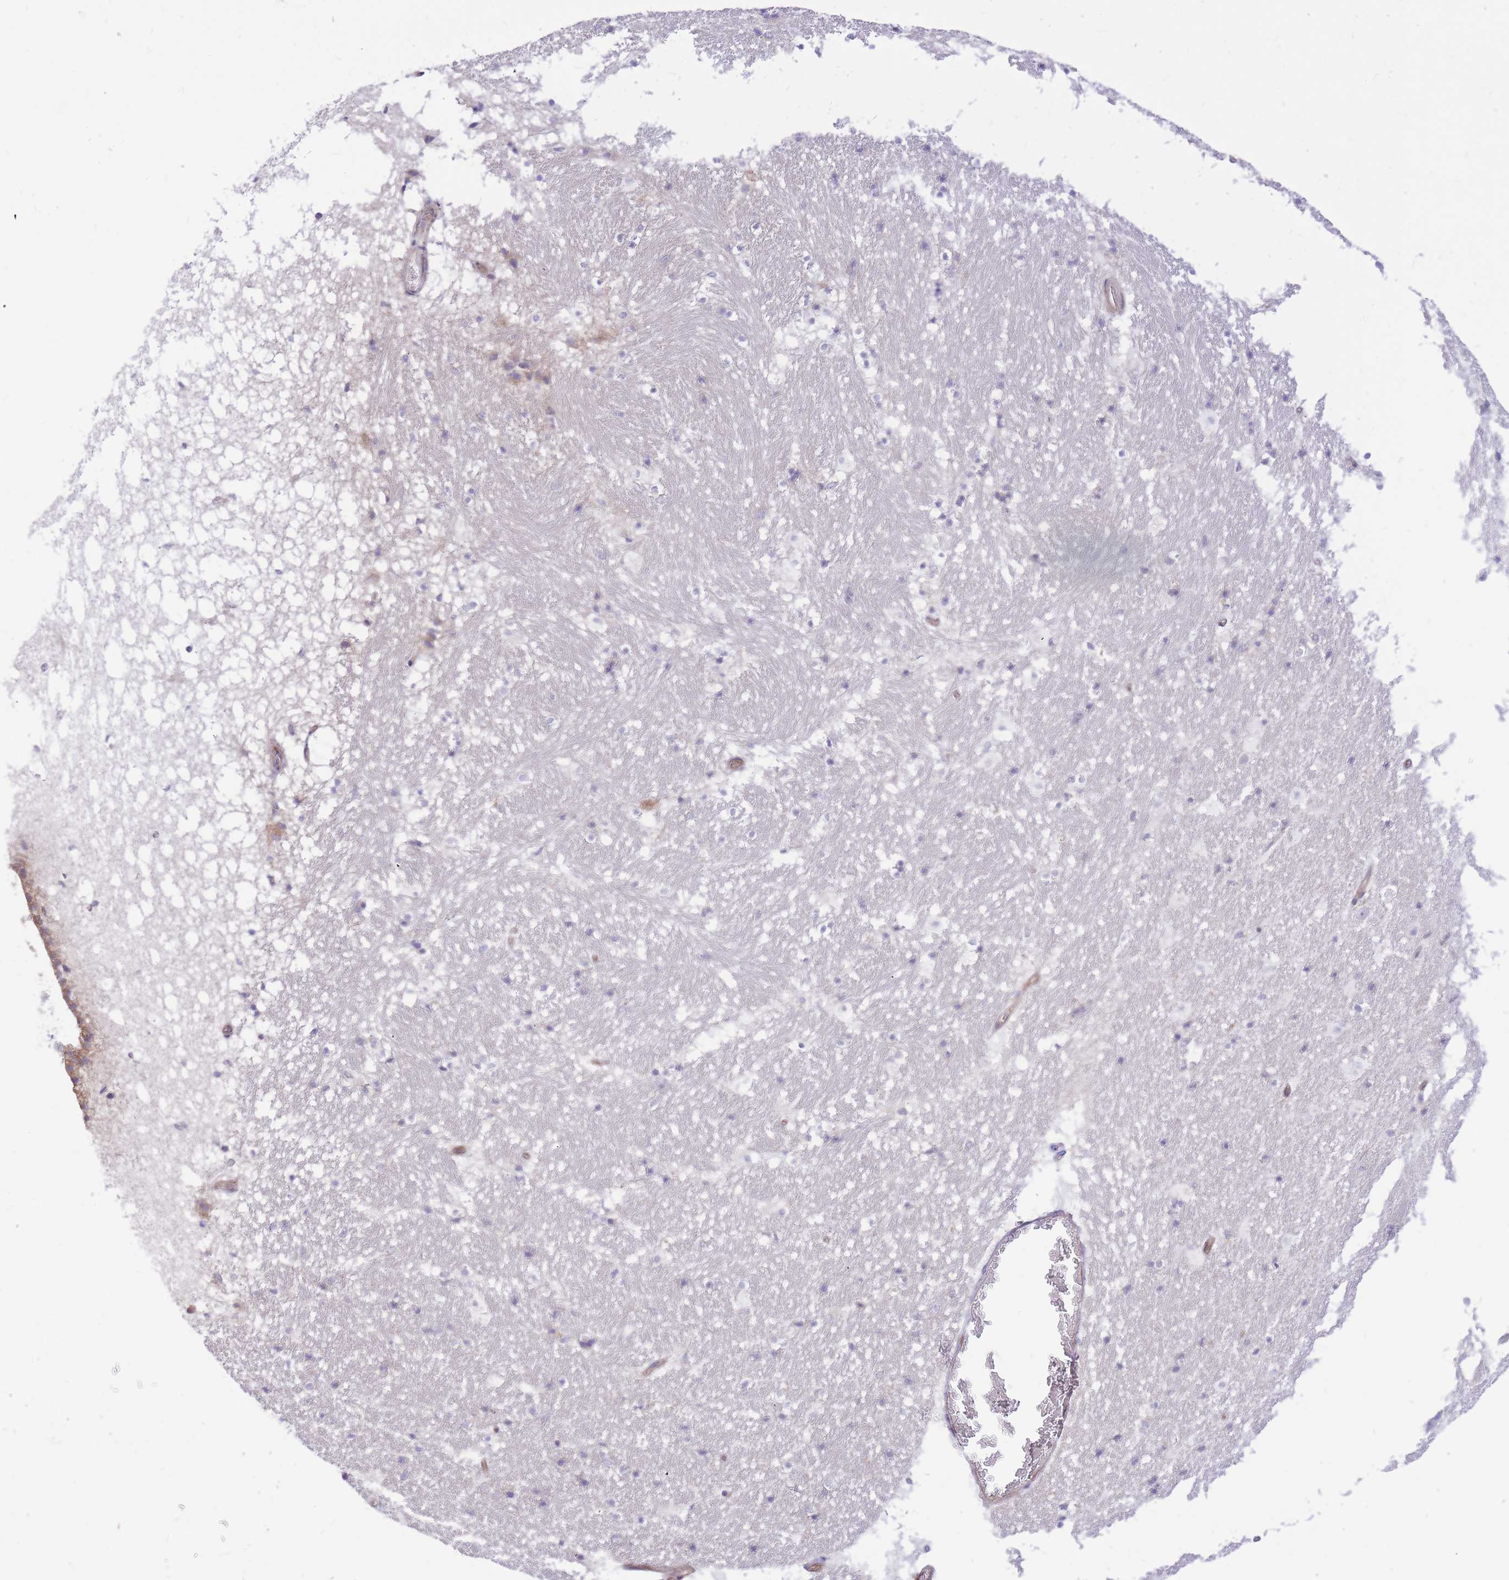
{"staining": {"intensity": "negative", "quantity": "none", "location": "none"}, "tissue": "hippocampus", "cell_type": "Glial cells", "image_type": "normal", "snomed": [{"axis": "morphology", "description": "Normal tissue, NOS"}, {"axis": "topography", "description": "Hippocampus"}], "caption": "Immunohistochemistry (IHC) photomicrograph of normal human hippocampus stained for a protein (brown), which exhibits no expression in glial cells.", "gene": "MINDY2", "patient": {"sex": "male", "age": 37}}